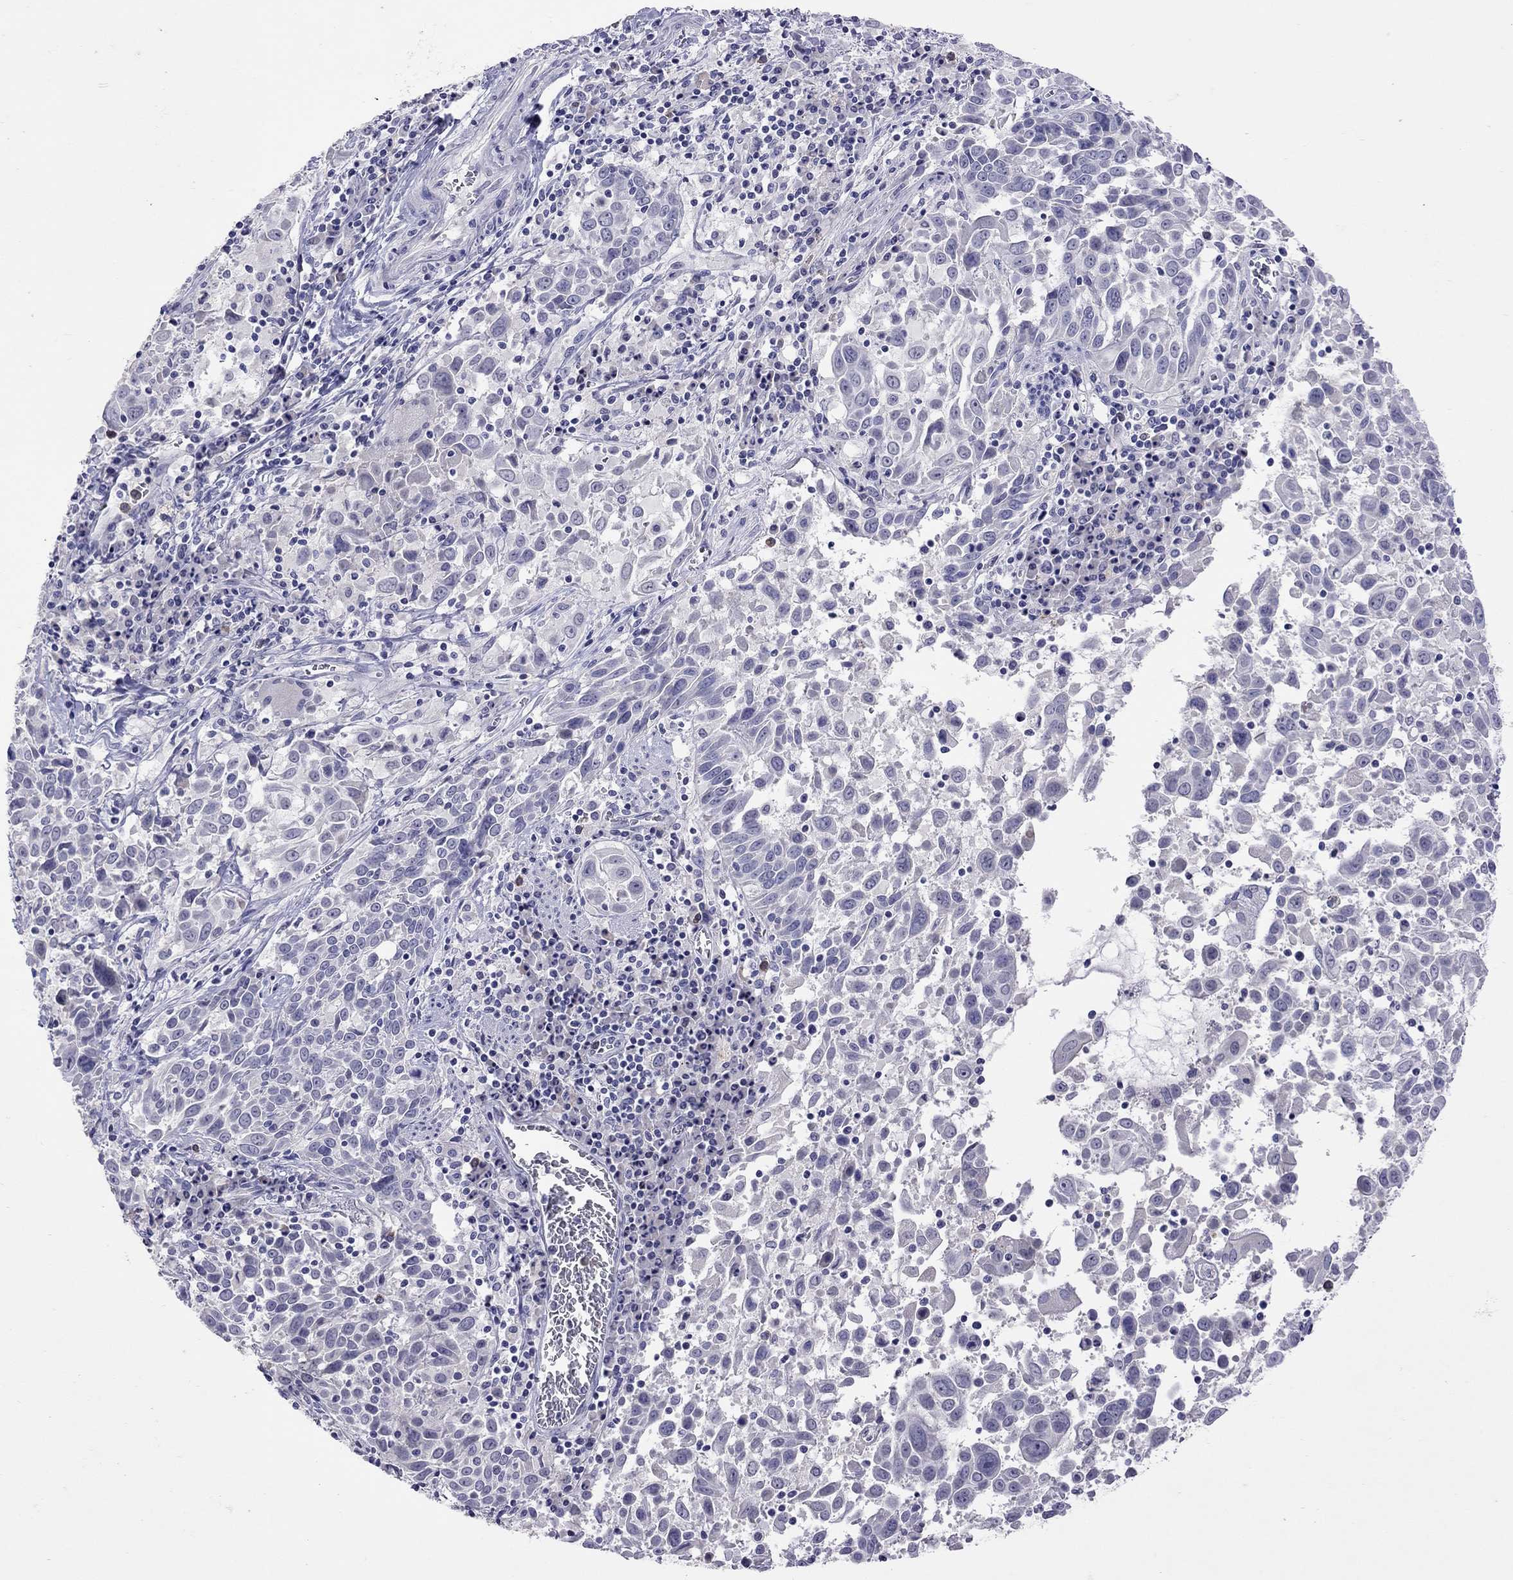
{"staining": {"intensity": "negative", "quantity": "none", "location": "none"}, "tissue": "lung cancer", "cell_type": "Tumor cells", "image_type": "cancer", "snomed": [{"axis": "morphology", "description": "Squamous cell carcinoma, NOS"}, {"axis": "topography", "description": "Lung"}], "caption": "High power microscopy micrograph of an IHC image of lung squamous cell carcinoma, revealing no significant positivity in tumor cells.", "gene": "SLAMF1", "patient": {"sex": "male", "age": 57}}